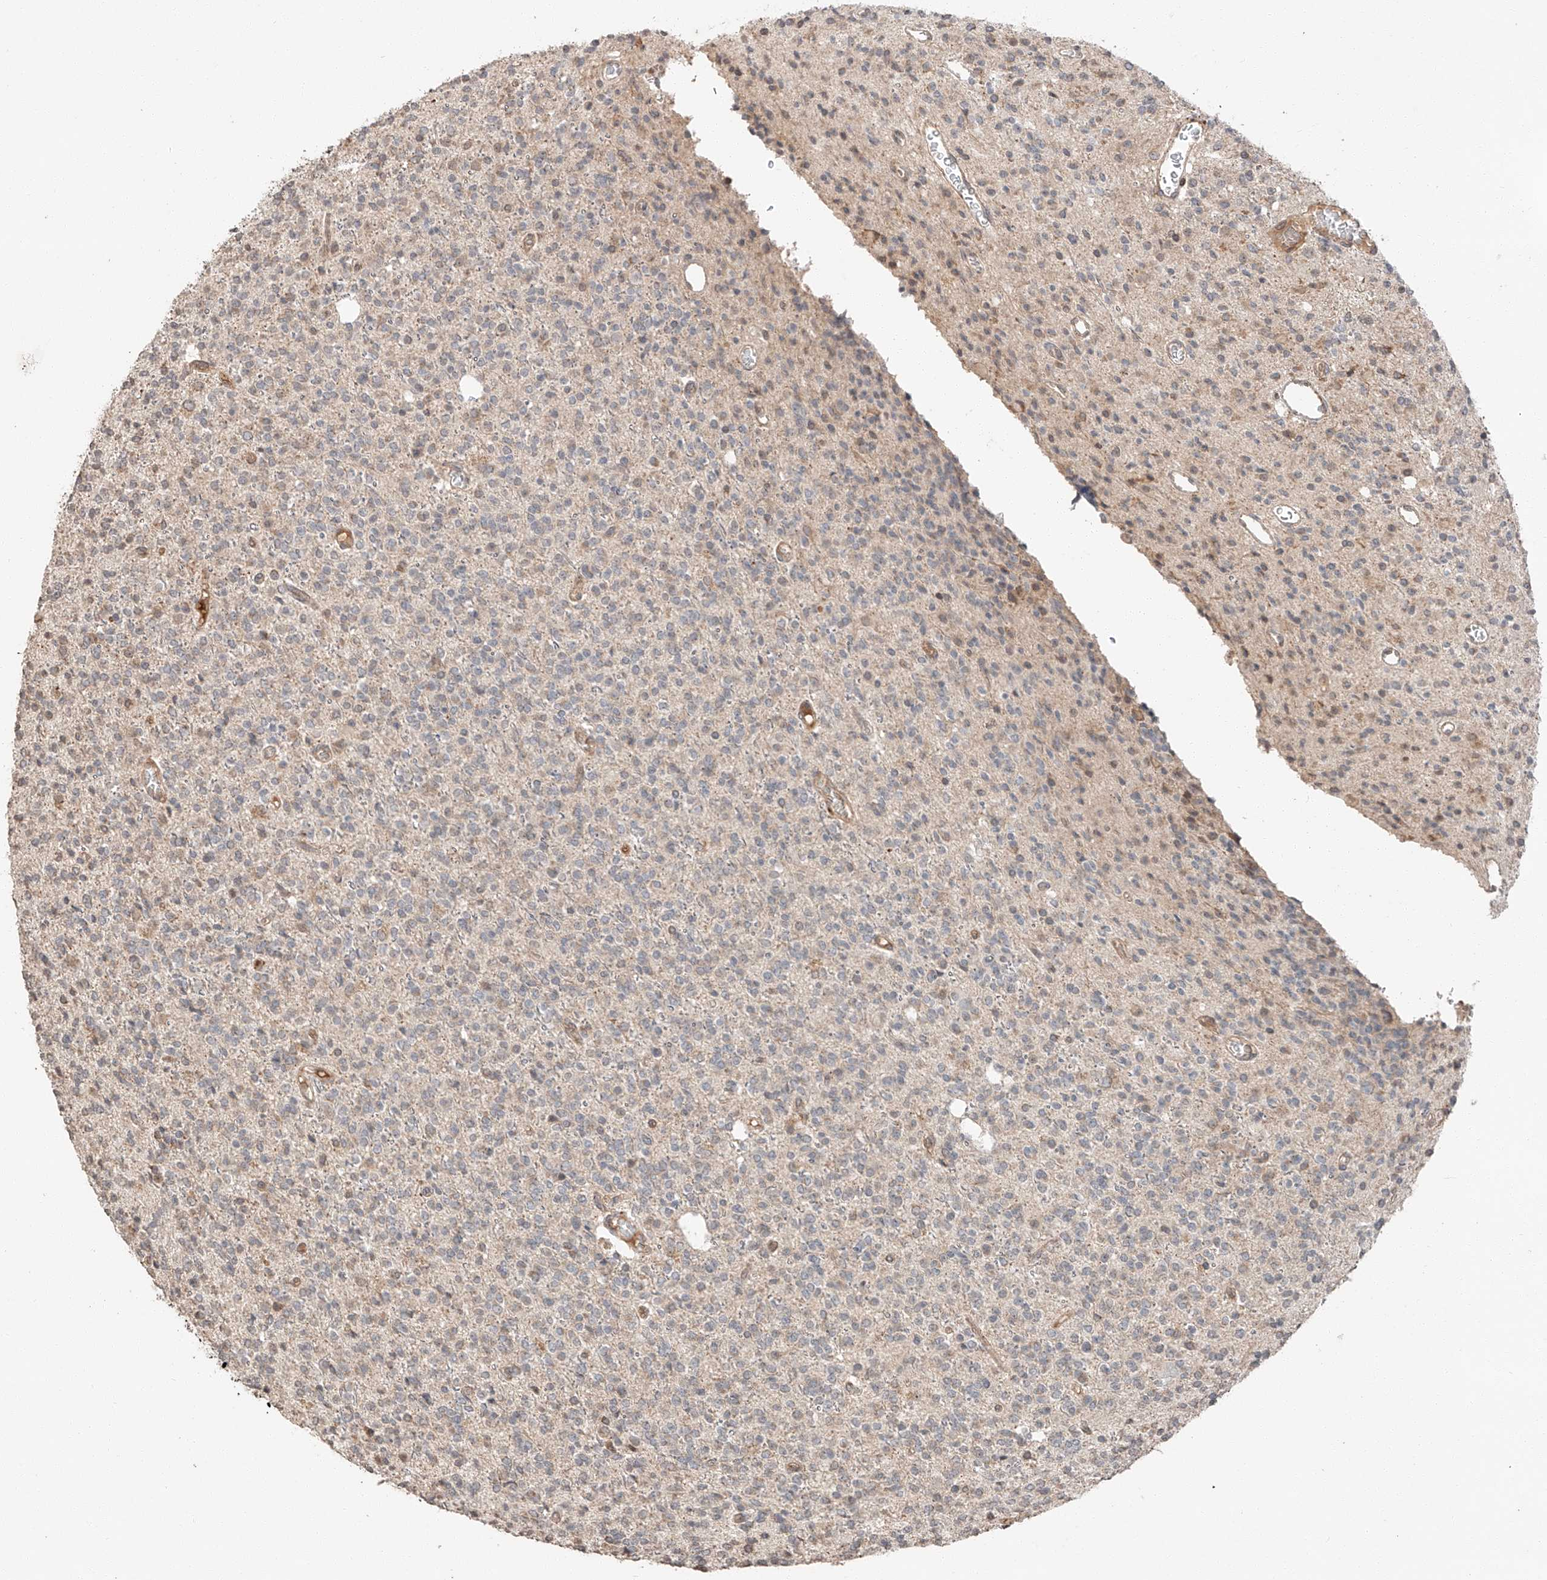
{"staining": {"intensity": "negative", "quantity": "none", "location": "none"}, "tissue": "glioma", "cell_type": "Tumor cells", "image_type": "cancer", "snomed": [{"axis": "morphology", "description": "Glioma, malignant, High grade"}, {"axis": "topography", "description": "Brain"}], "caption": "Tumor cells show no significant protein expression in glioma.", "gene": "ARHGAP33", "patient": {"sex": "male", "age": 34}}